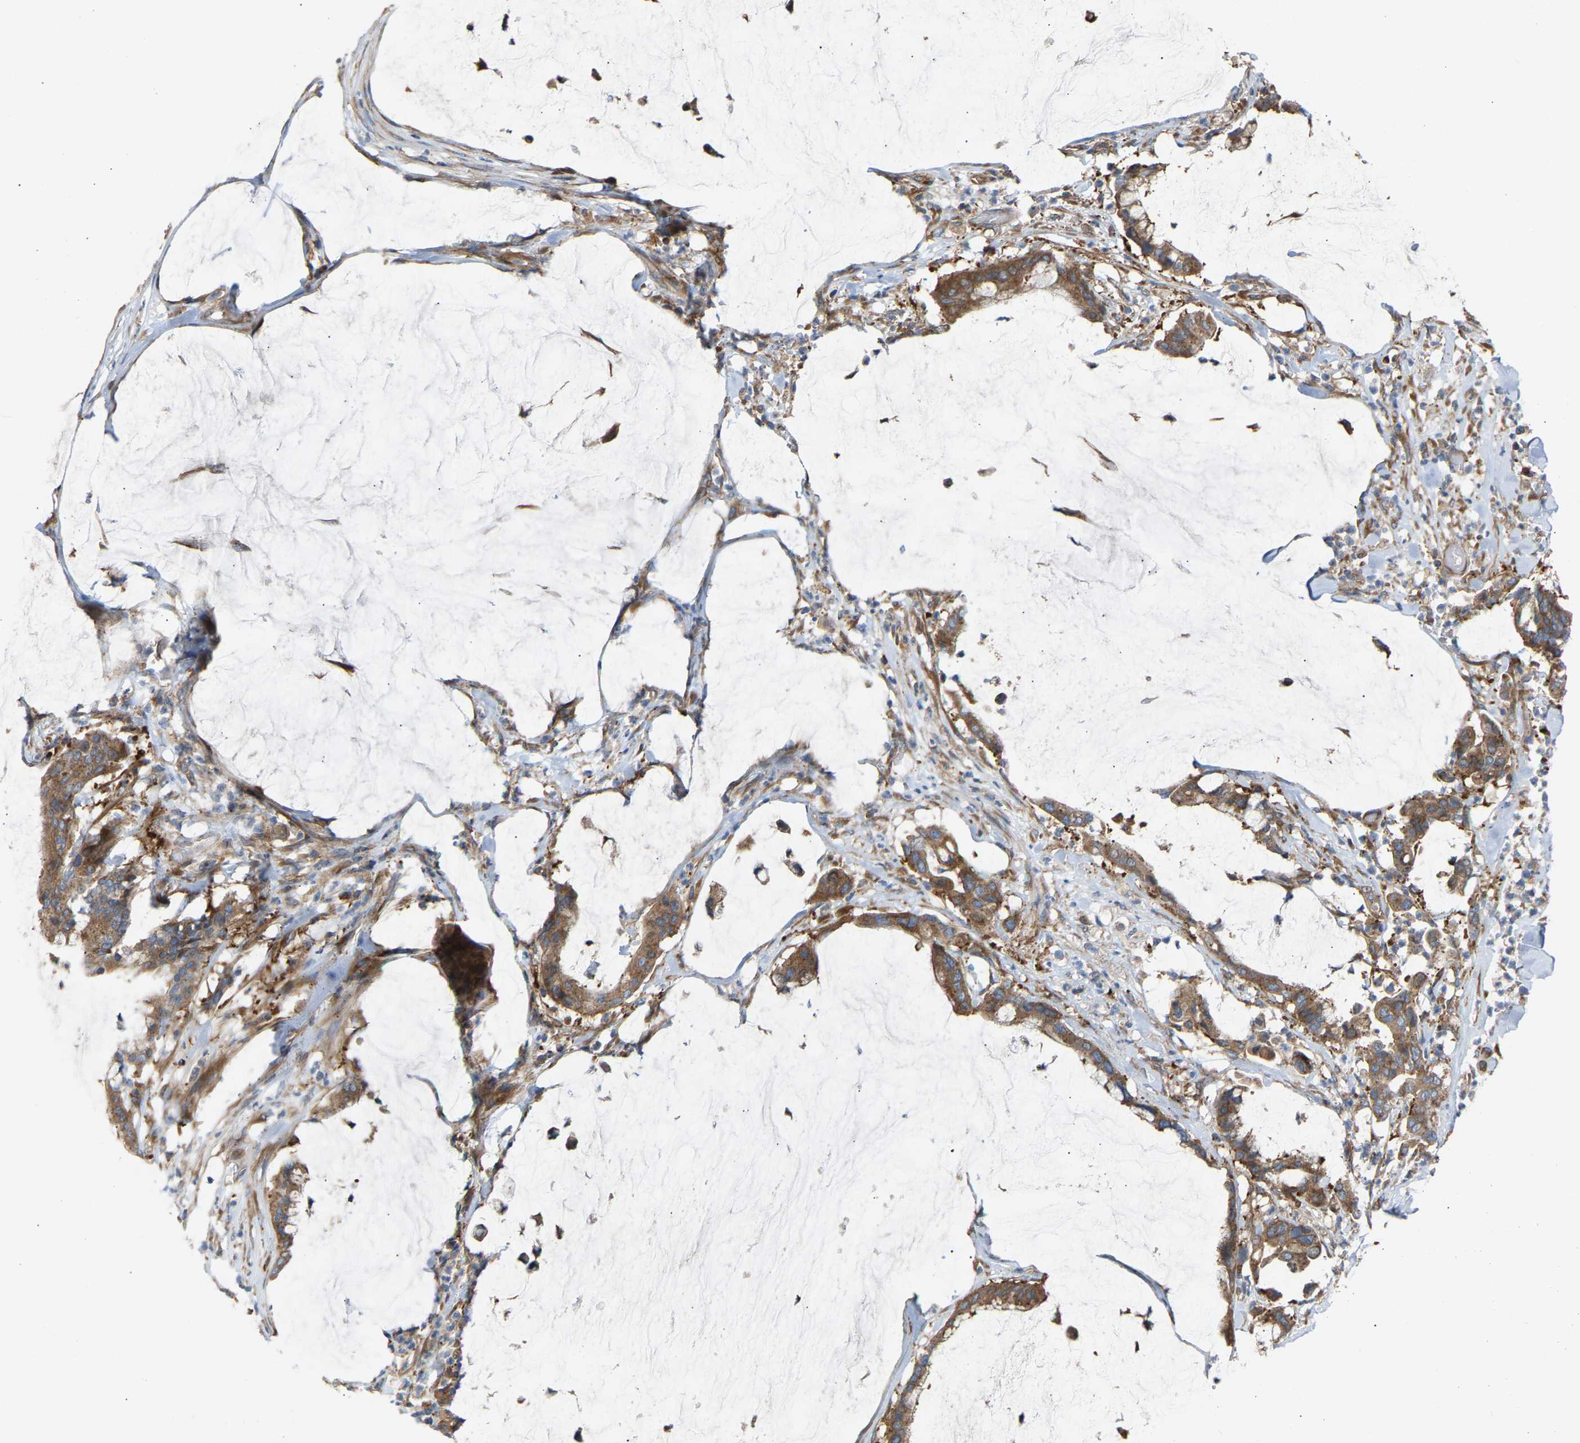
{"staining": {"intensity": "moderate", "quantity": ">75%", "location": "cytoplasmic/membranous"}, "tissue": "pancreatic cancer", "cell_type": "Tumor cells", "image_type": "cancer", "snomed": [{"axis": "morphology", "description": "Adenocarcinoma, NOS"}, {"axis": "topography", "description": "Pancreas"}], "caption": "Immunohistochemistry (IHC) micrograph of human pancreatic adenocarcinoma stained for a protein (brown), which reveals medium levels of moderate cytoplasmic/membranous staining in approximately >75% of tumor cells.", "gene": "GCN1", "patient": {"sex": "male", "age": 41}}